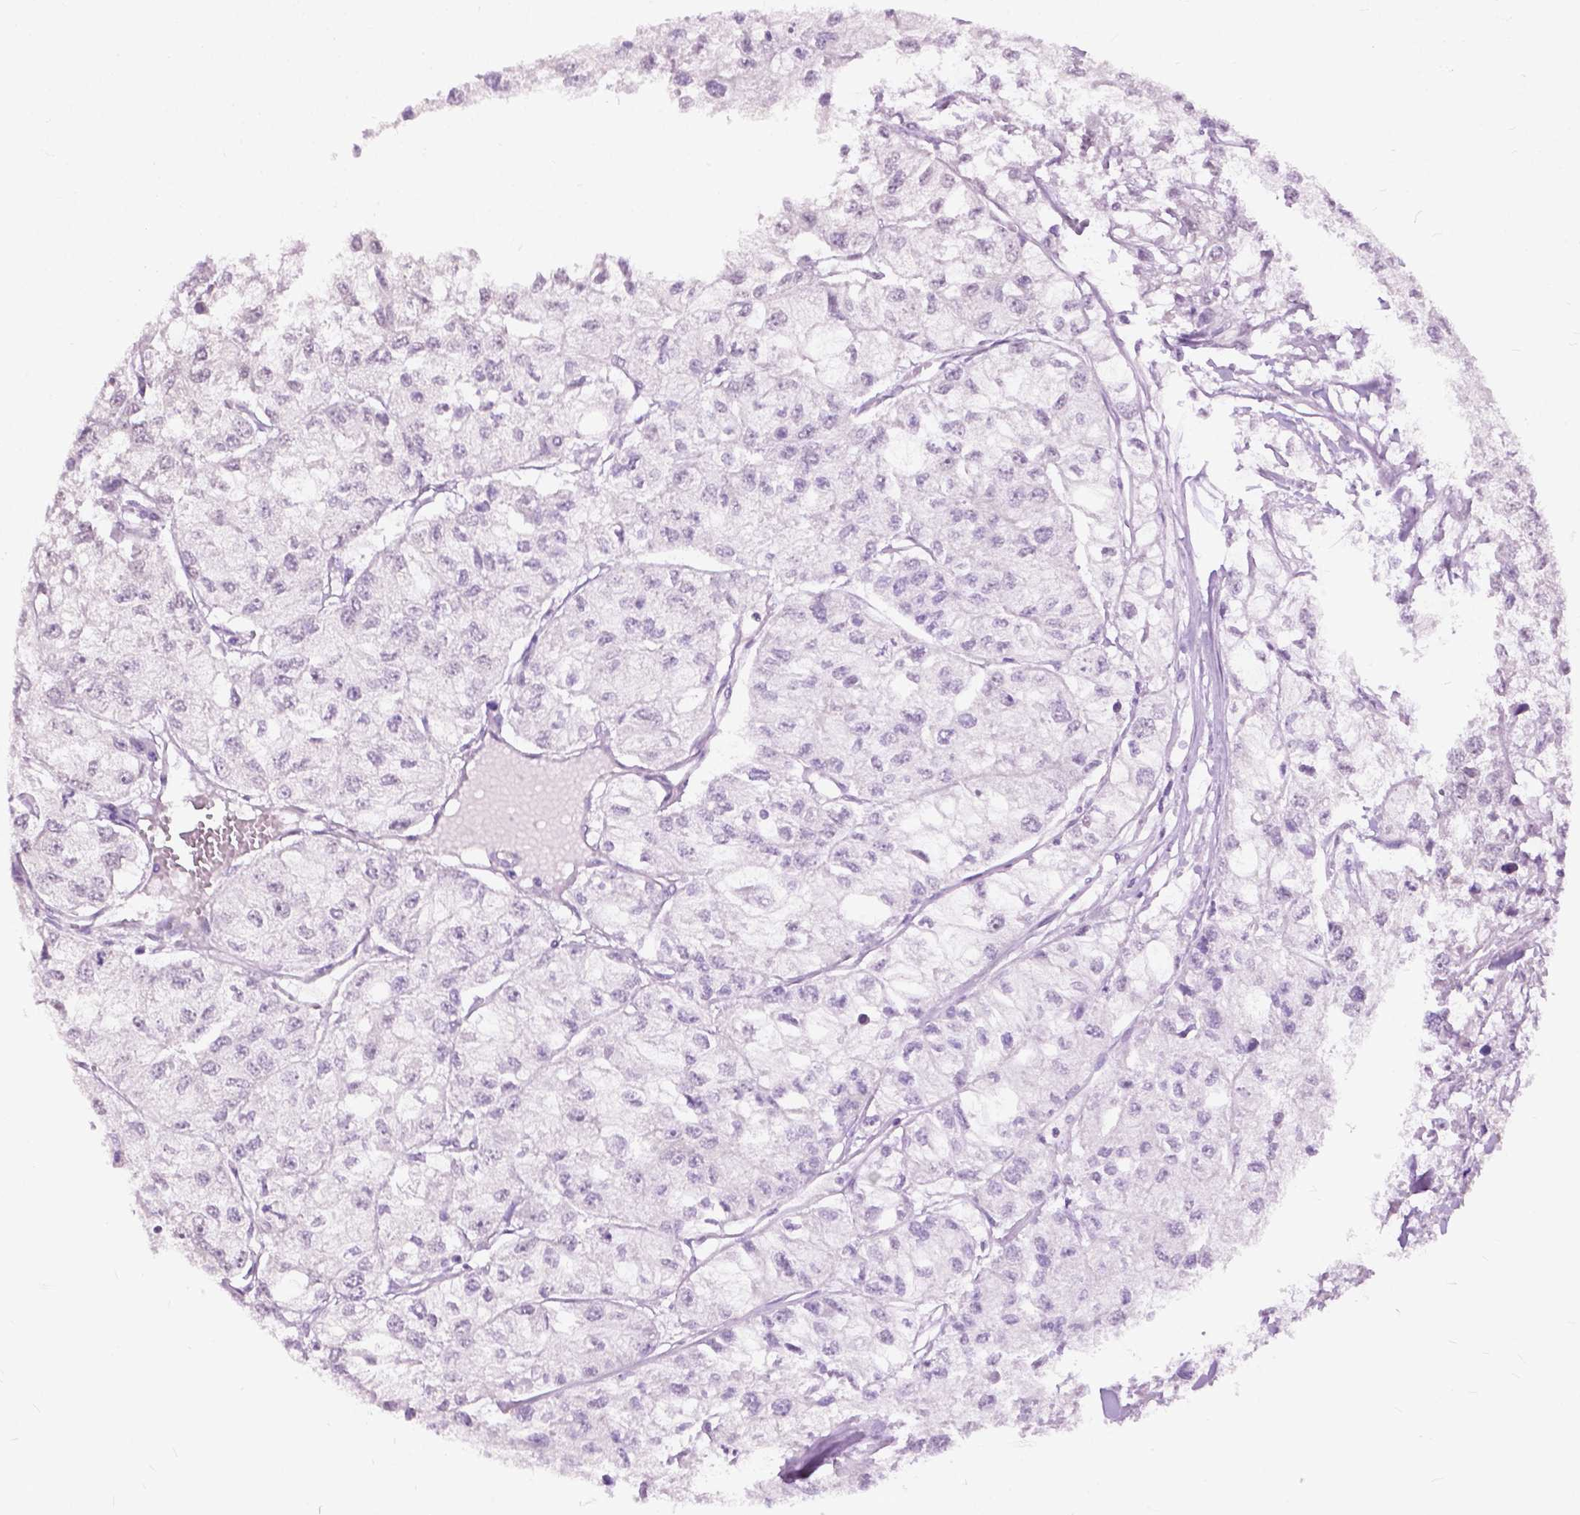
{"staining": {"intensity": "negative", "quantity": "none", "location": "none"}, "tissue": "renal cancer", "cell_type": "Tumor cells", "image_type": "cancer", "snomed": [{"axis": "morphology", "description": "Adenocarcinoma, NOS"}, {"axis": "topography", "description": "Kidney"}], "caption": "High magnification brightfield microscopy of renal cancer (adenocarcinoma) stained with DAB (brown) and counterstained with hematoxylin (blue): tumor cells show no significant expression.", "gene": "GPR37L1", "patient": {"sex": "male", "age": 56}}